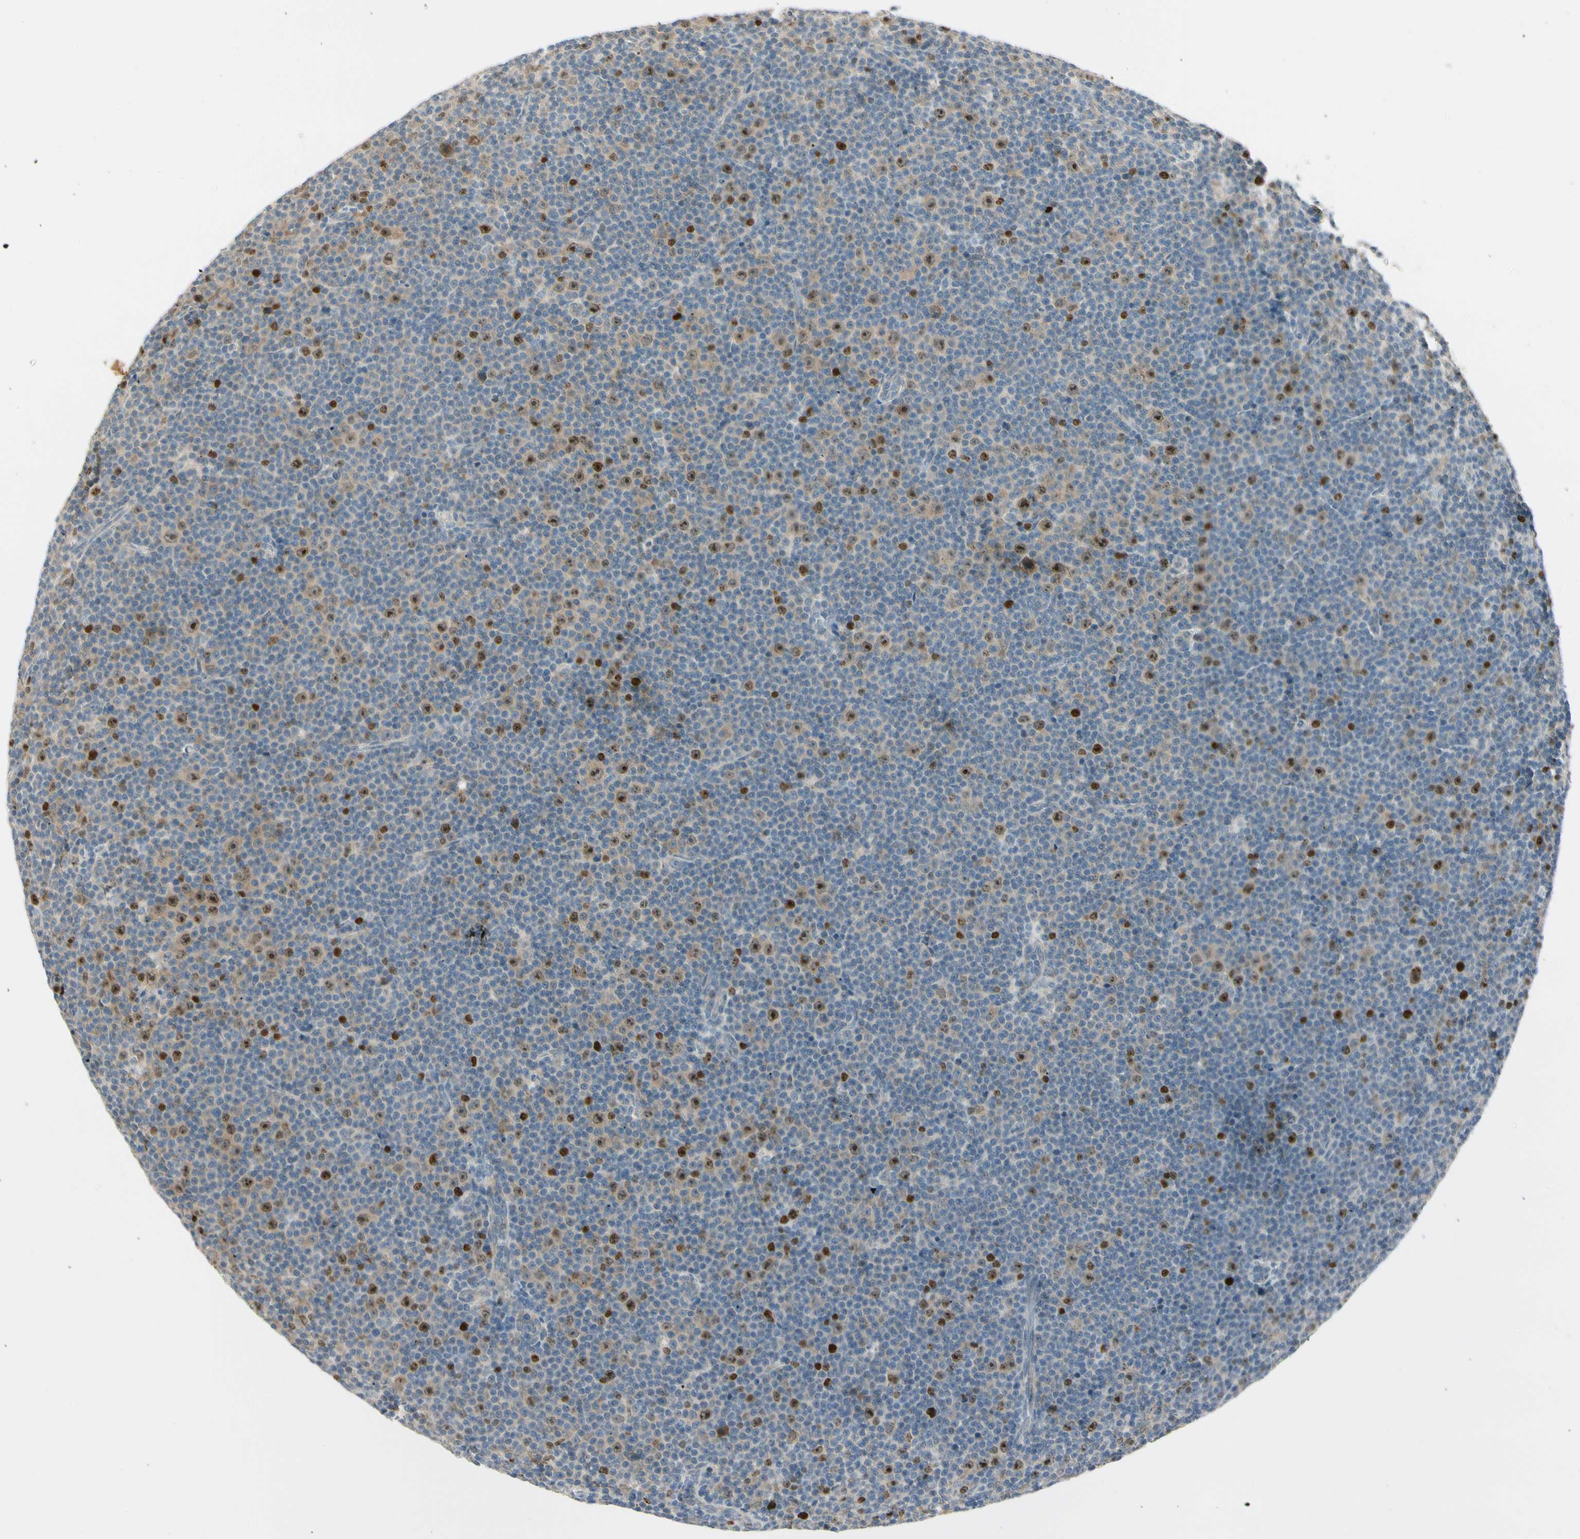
{"staining": {"intensity": "strong", "quantity": "25%-75%", "location": "nuclear"}, "tissue": "lymphoma", "cell_type": "Tumor cells", "image_type": "cancer", "snomed": [{"axis": "morphology", "description": "Malignant lymphoma, non-Hodgkin's type, Low grade"}, {"axis": "topography", "description": "Lymph node"}], "caption": "Immunohistochemical staining of human low-grade malignant lymphoma, non-Hodgkin's type exhibits high levels of strong nuclear expression in approximately 25%-75% of tumor cells. The staining was performed using DAB (3,3'-diaminobenzidine), with brown indicating positive protein expression. Nuclei are stained blue with hematoxylin.", "gene": "PITX1", "patient": {"sex": "female", "age": 67}}